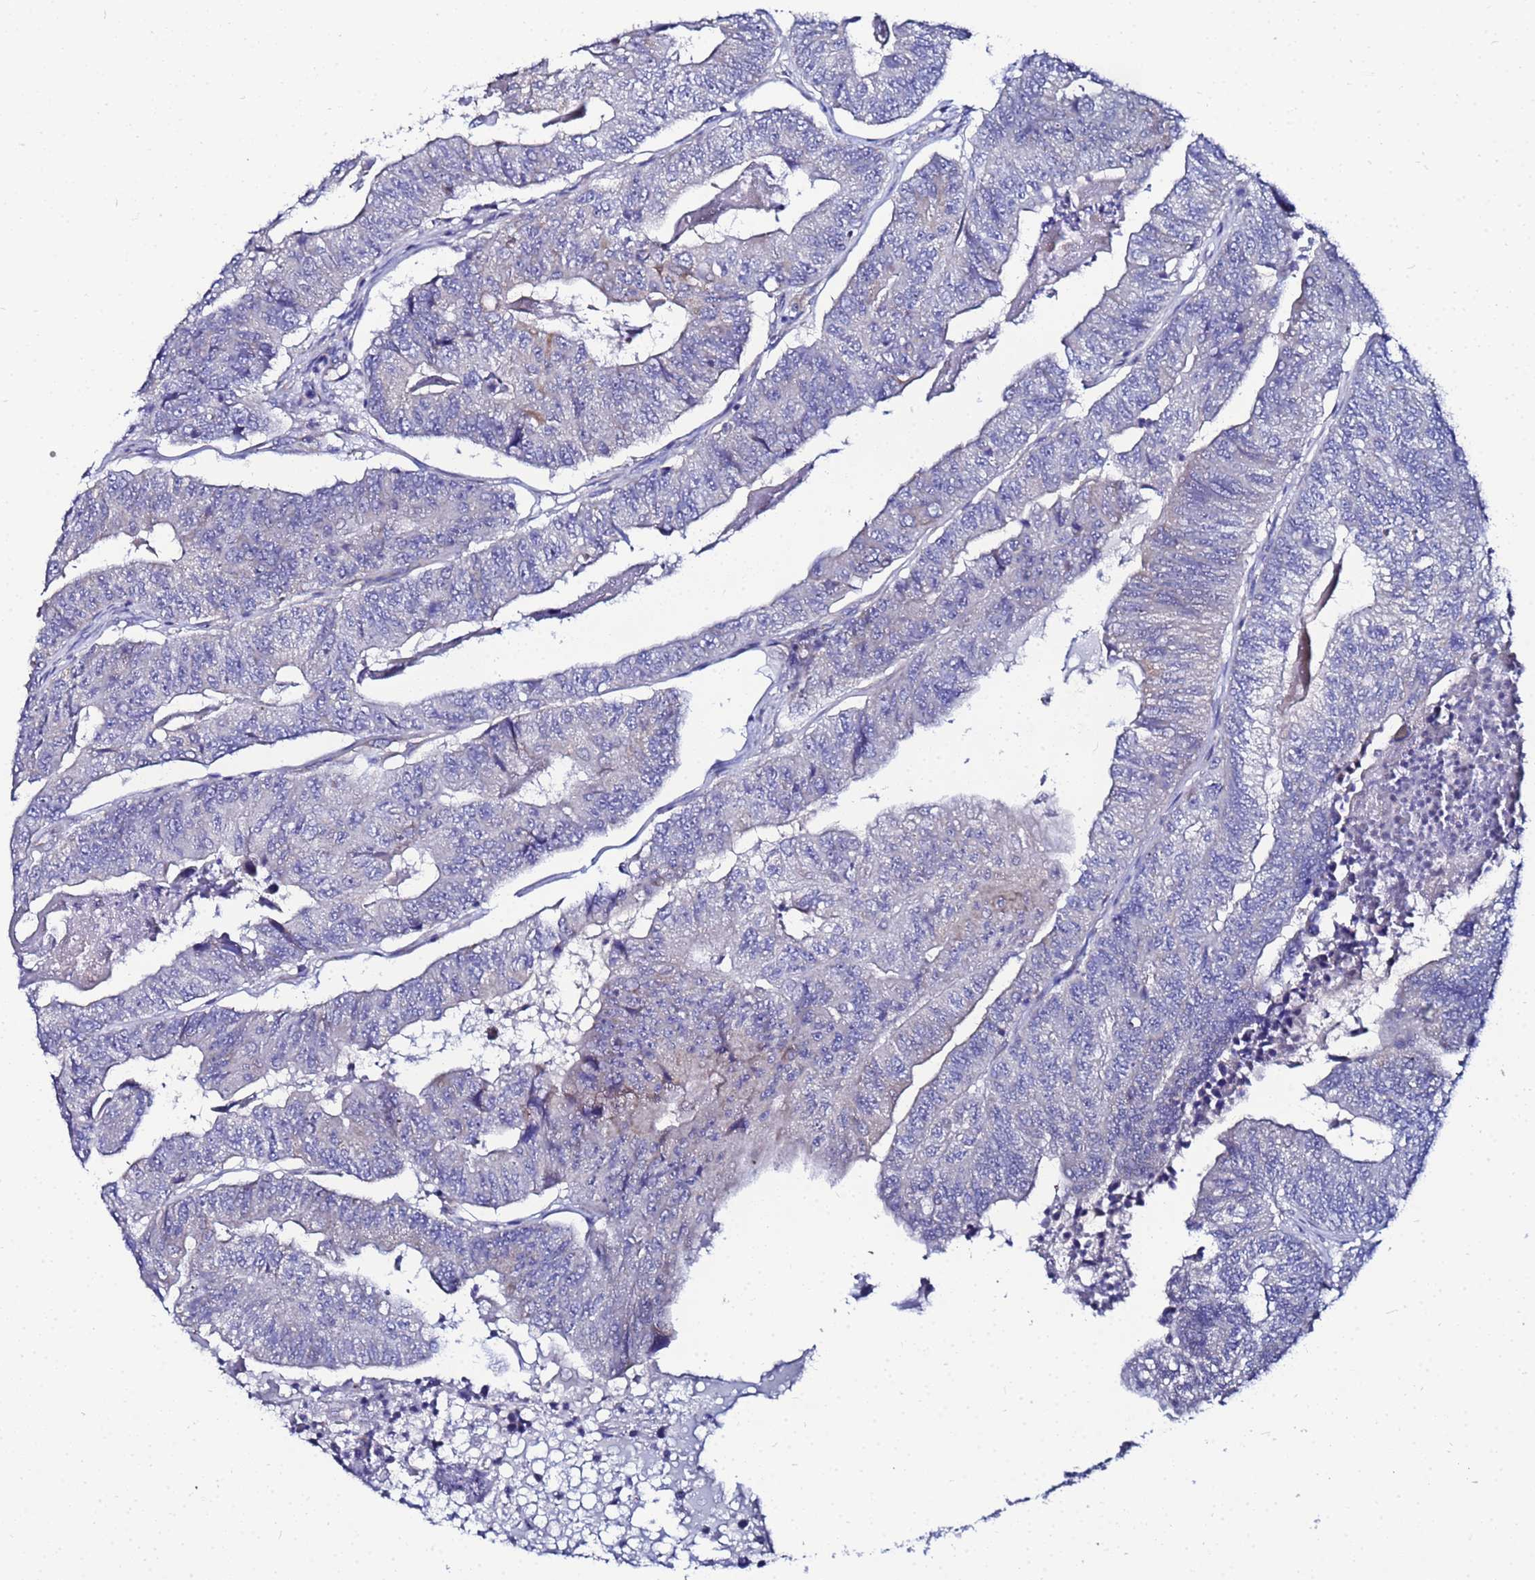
{"staining": {"intensity": "negative", "quantity": "none", "location": "none"}, "tissue": "colorectal cancer", "cell_type": "Tumor cells", "image_type": "cancer", "snomed": [{"axis": "morphology", "description": "Adenocarcinoma, NOS"}, {"axis": "topography", "description": "Colon"}], "caption": "Immunohistochemistry photomicrograph of neoplastic tissue: human colorectal cancer stained with DAB (3,3'-diaminobenzidine) exhibits no significant protein positivity in tumor cells.", "gene": "FAHD2A", "patient": {"sex": "female", "age": 67}}